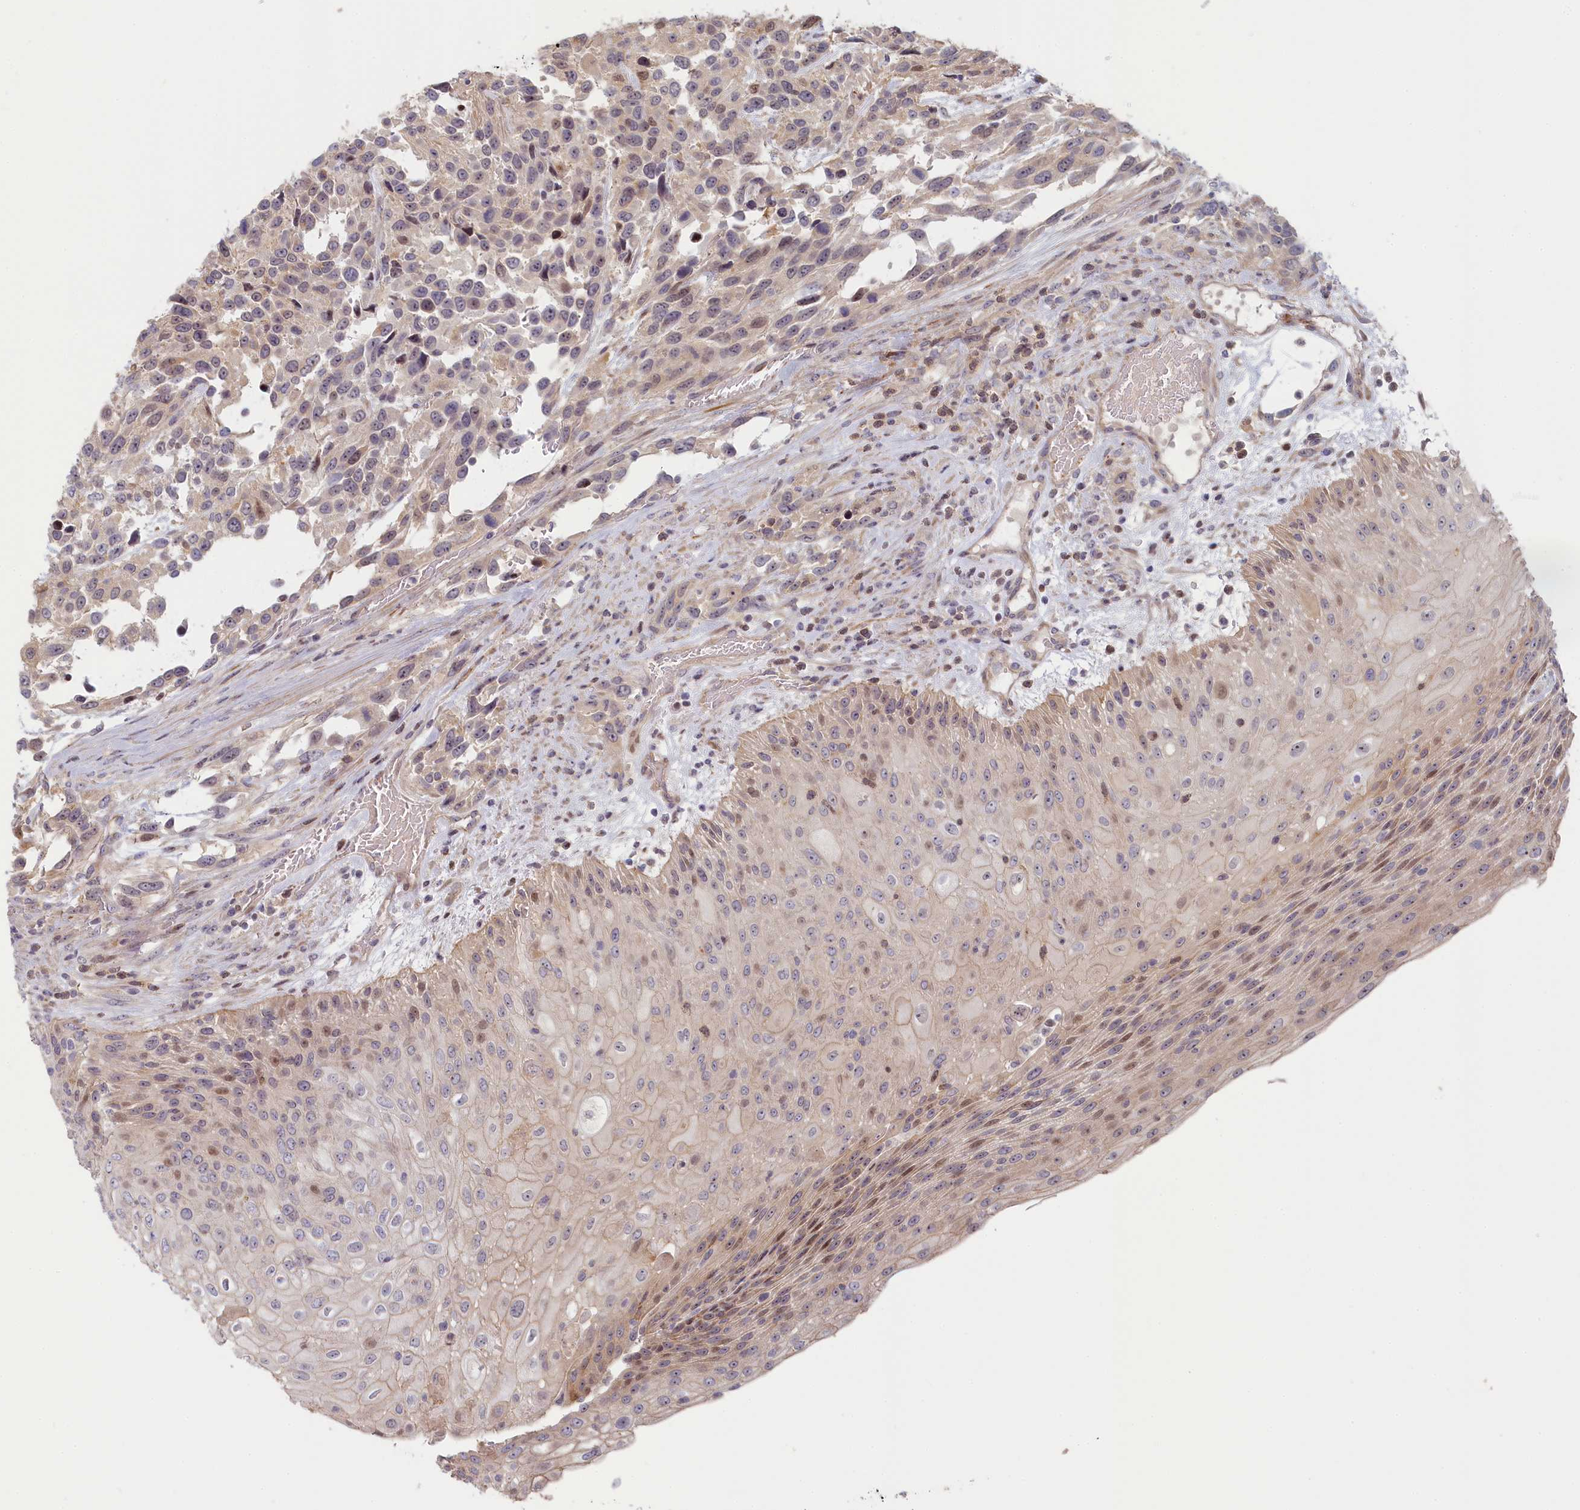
{"staining": {"intensity": "moderate", "quantity": "<25%", "location": "nuclear"}, "tissue": "urothelial cancer", "cell_type": "Tumor cells", "image_type": "cancer", "snomed": [{"axis": "morphology", "description": "Urothelial carcinoma, High grade"}, {"axis": "topography", "description": "Urinary bladder"}], "caption": "Urothelial cancer tissue exhibits moderate nuclear expression in about <25% of tumor cells", "gene": "INTS4", "patient": {"sex": "female", "age": 70}}